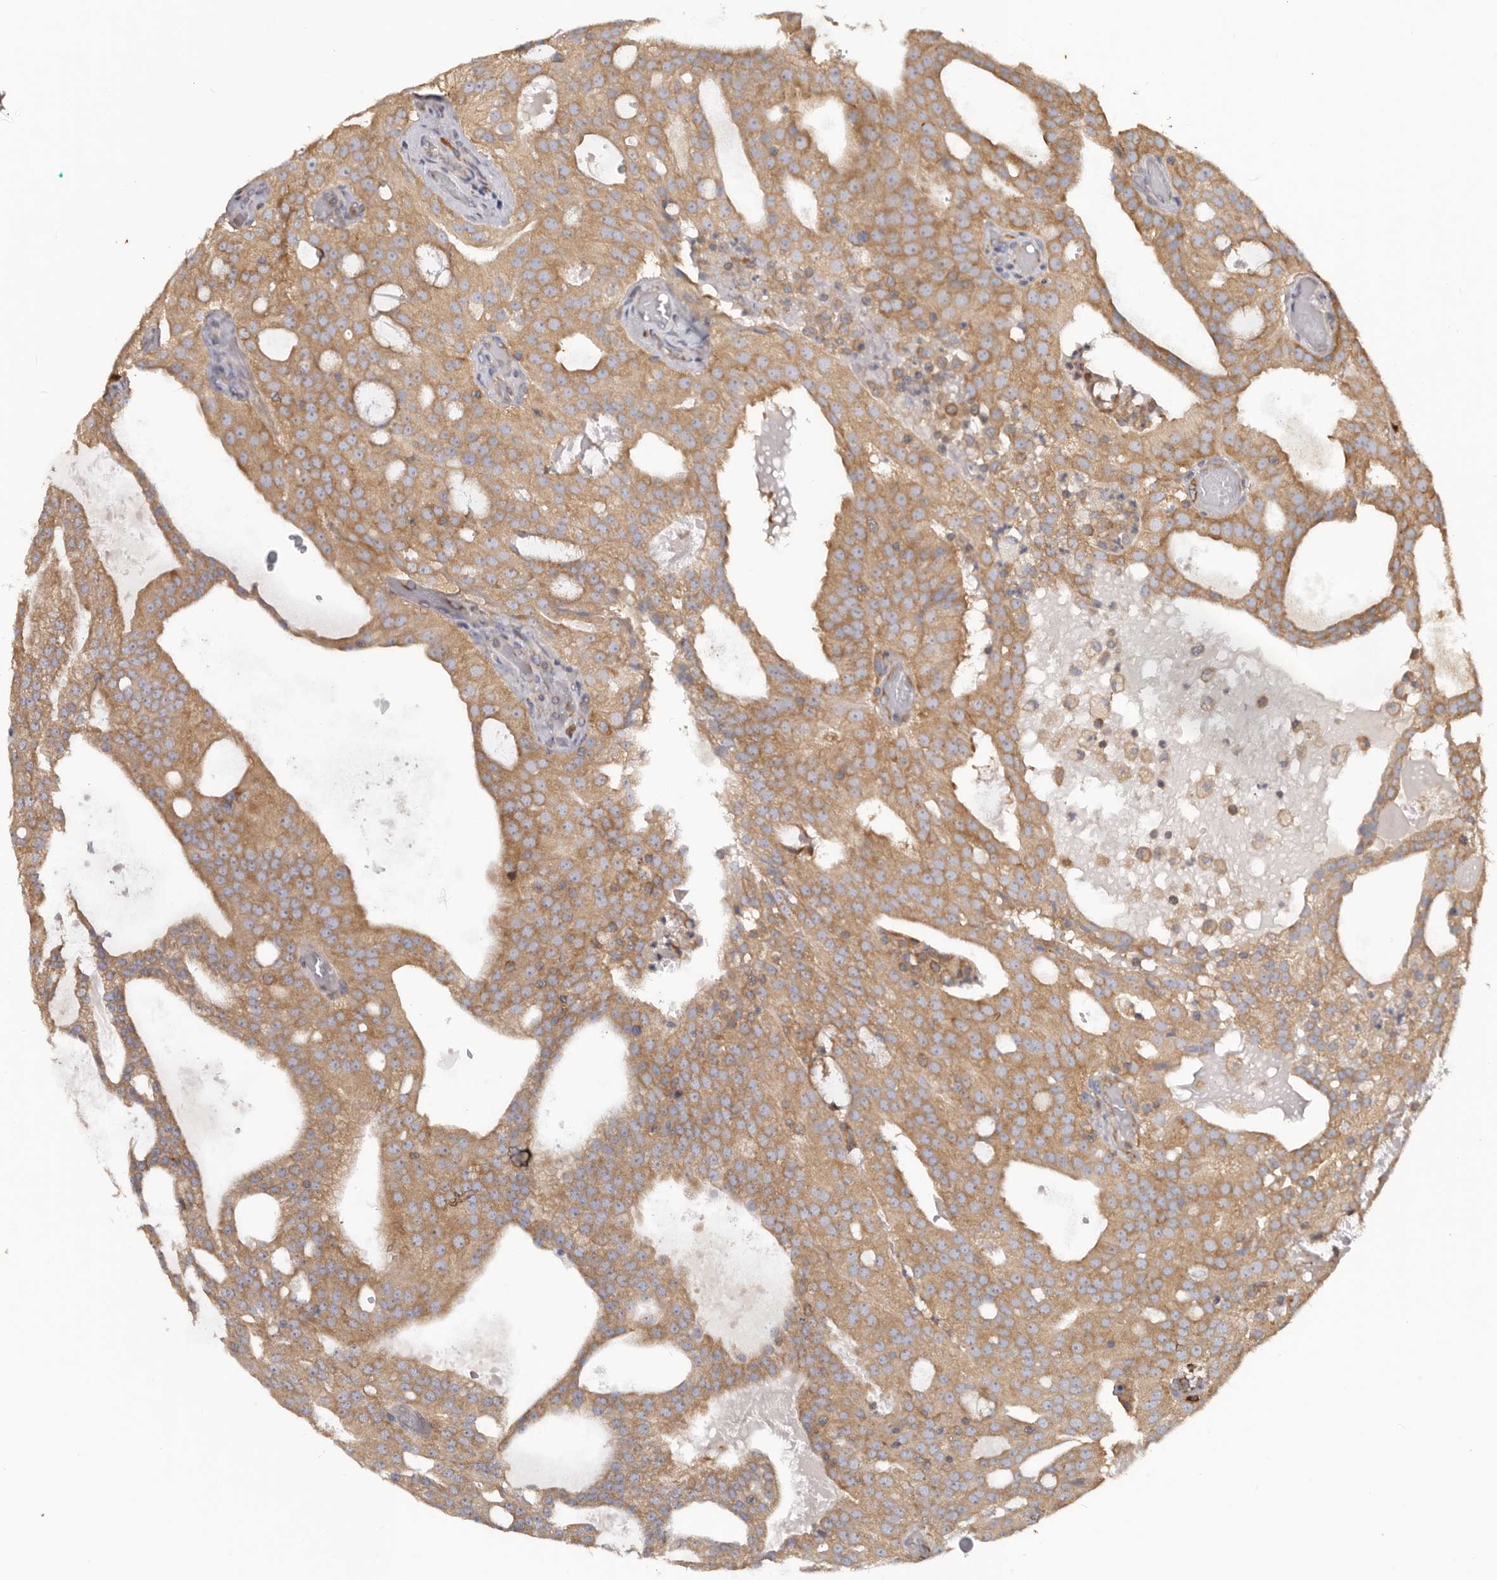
{"staining": {"intensity": "moderate", "quantity": ">75%", "location": "cytoplasmic/membranous"}, "tissue": "prostate cancer", "cell_type": "Tumor cells", "image_type": "cancer", "snomed": [{"axis": "morphology", "description": "Adenocarcinoma, Medium grade"}, {"axis": "topography", "description": "Prostate"}], "caption": "Tumor cells show moderate cytoplasmic/membranous staining in about >75% of cells in prostate adenocarcinoma (medium-grade).", "gene": "EPRS1", "patient": {"sex": "male", "age": 88}}